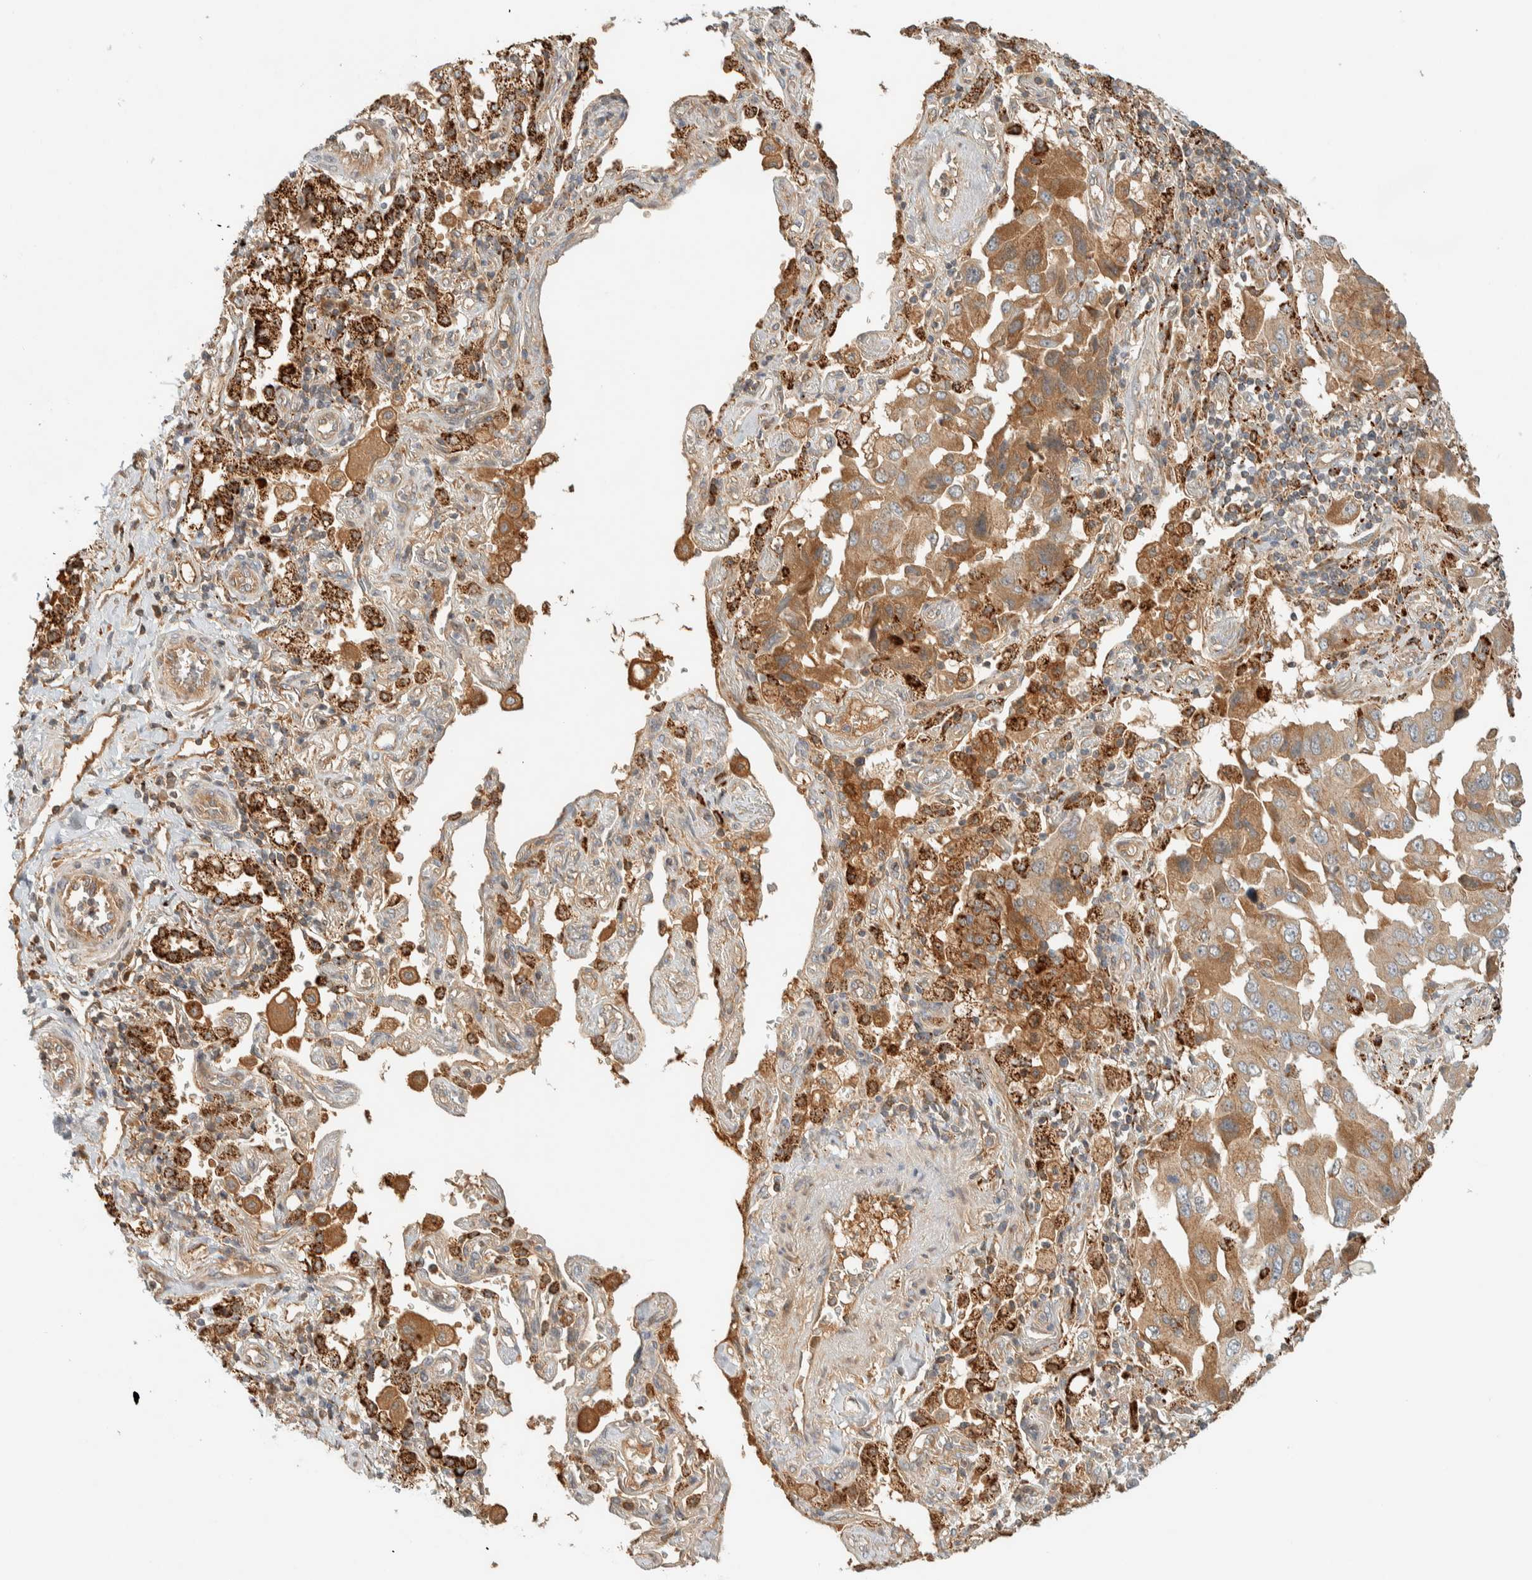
{"staining": {"intensity": "moderate", "quantity": ">75%", "location": "cytoplasmic/membranous"}, "tissue": "lung cancer", "cell_type": "Tumor cells", "image_type": "cancer", "snomed": [{"axis": "morphology", "description": "Adenocarcinoma, NOS"}, {"axis": "topography", "description": "Lung"}], "caption": "Lung cancer stained for a protein shows moderate cytoplasmic/membranous positivity in tumor cells. (IHC, brightfield microscopy, high magnification).", "gene": "FAM167A", "patient": {"sex": "female", "age": 65}}